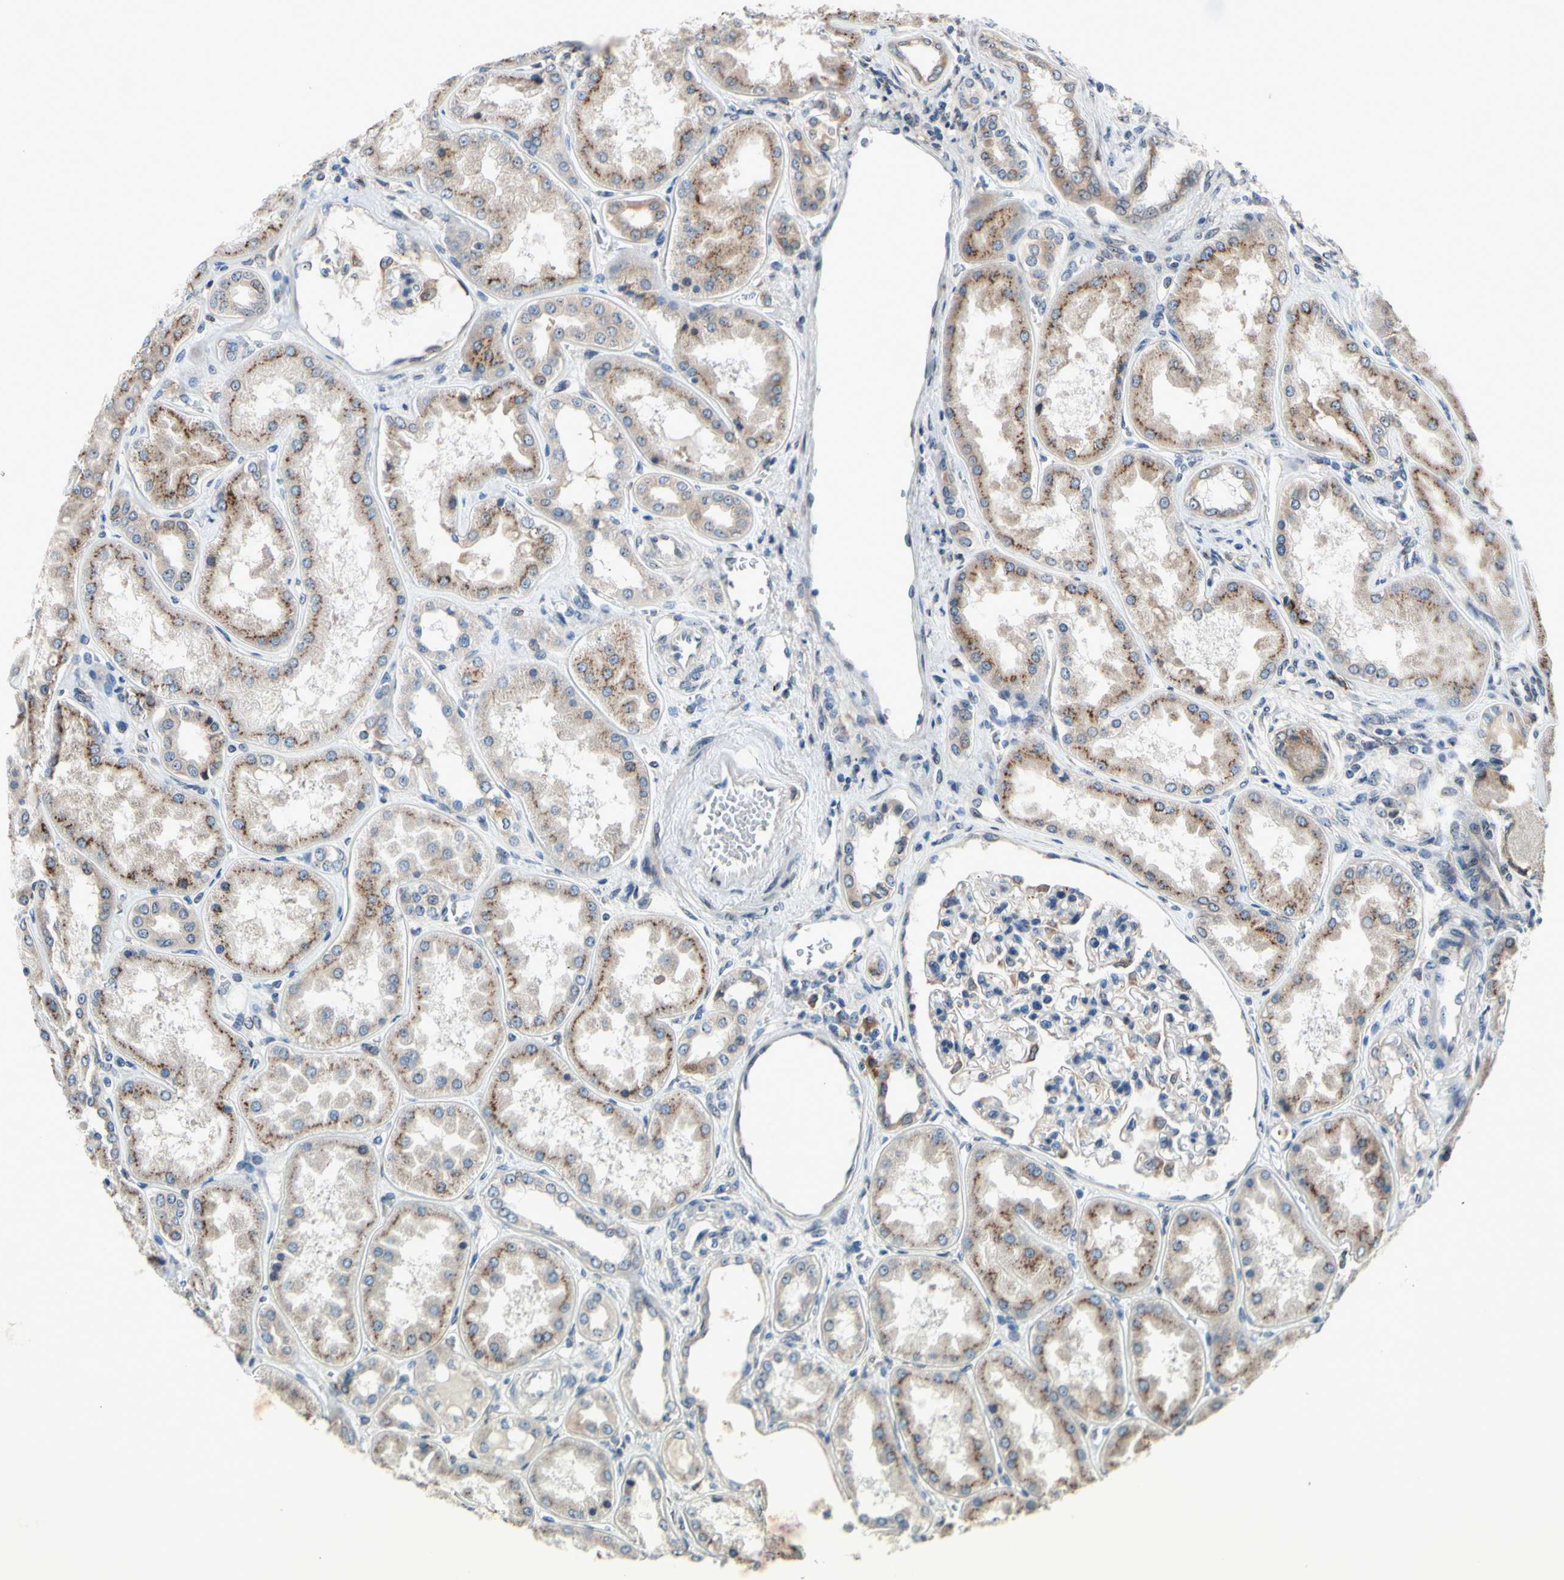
{"staining": {"intensity": "weak", "quantity": ">75%", "location": "cytoplasmic/membranous"}, "tissue": "kidney", "cell_type": "Cells in glomeruli", "image_type": "normal", "snomed": [{"axis": "morphology", "description": "Normal tissue, NOS"}, {"axis": "topography", "description": "Kidney"}], "caption": "Immunohistochemical staining of normal human kidney demonstrates weak cytoplasmic/membranous protein staining in about >75% of cells in glomeruli.", "gene": "TMED7", "patient": {"sex": "female", "age": 56}}